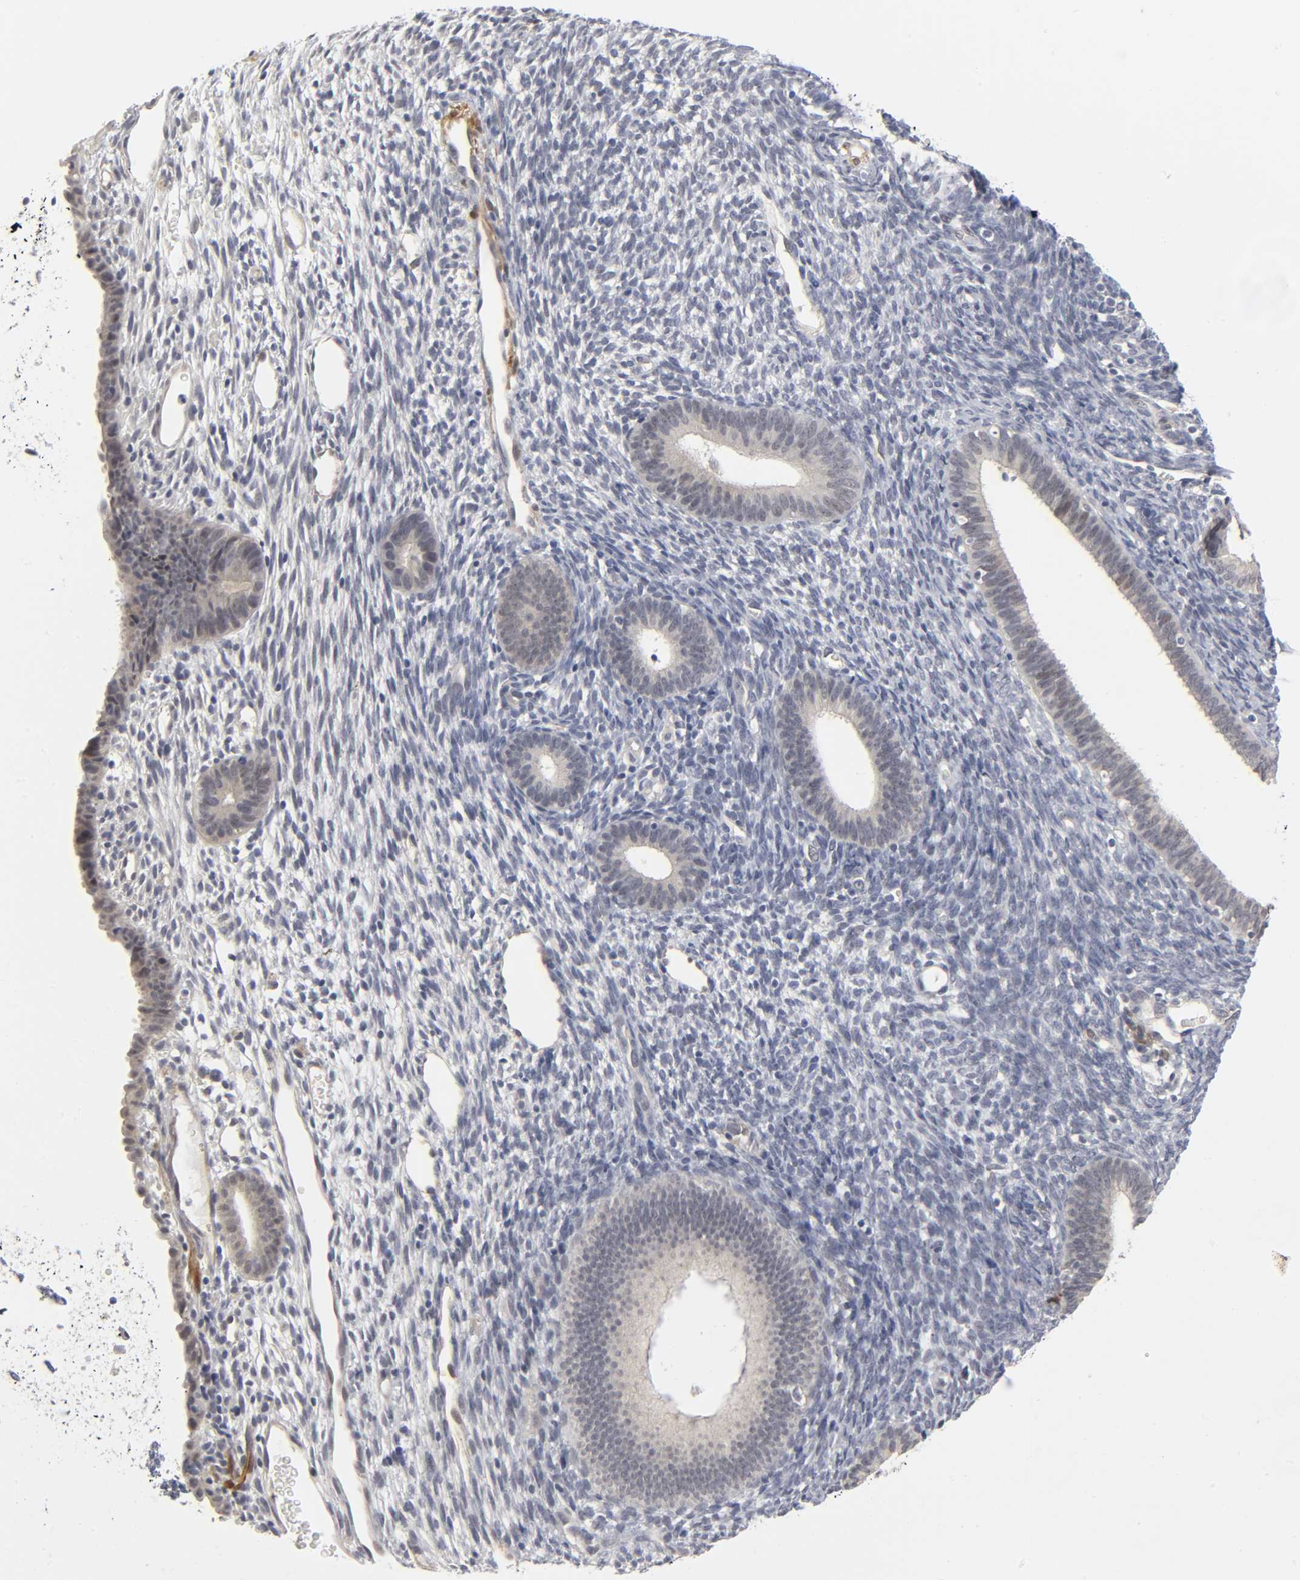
{"staining": {"intensity": "negative", "quantity": "none", "location": "none"}, "tissue": "endometrium", "cell_type": "Cells in endometrial stroma", "image_type": "normal", "snomed": [{"axis": "morphology", "description": "Normal tissue, NOS"}, {"axis": "topography", "description": "Endometrium"}], "caption": "Immunohistochemistry (IHC) histopathology image of normal endometrium: endometrium stained with DAB exhibits no significant protein staining in cells in endometrial stroma.", "gene": "PDLIM3", "patient": {"sex": "female", "age": 57}}